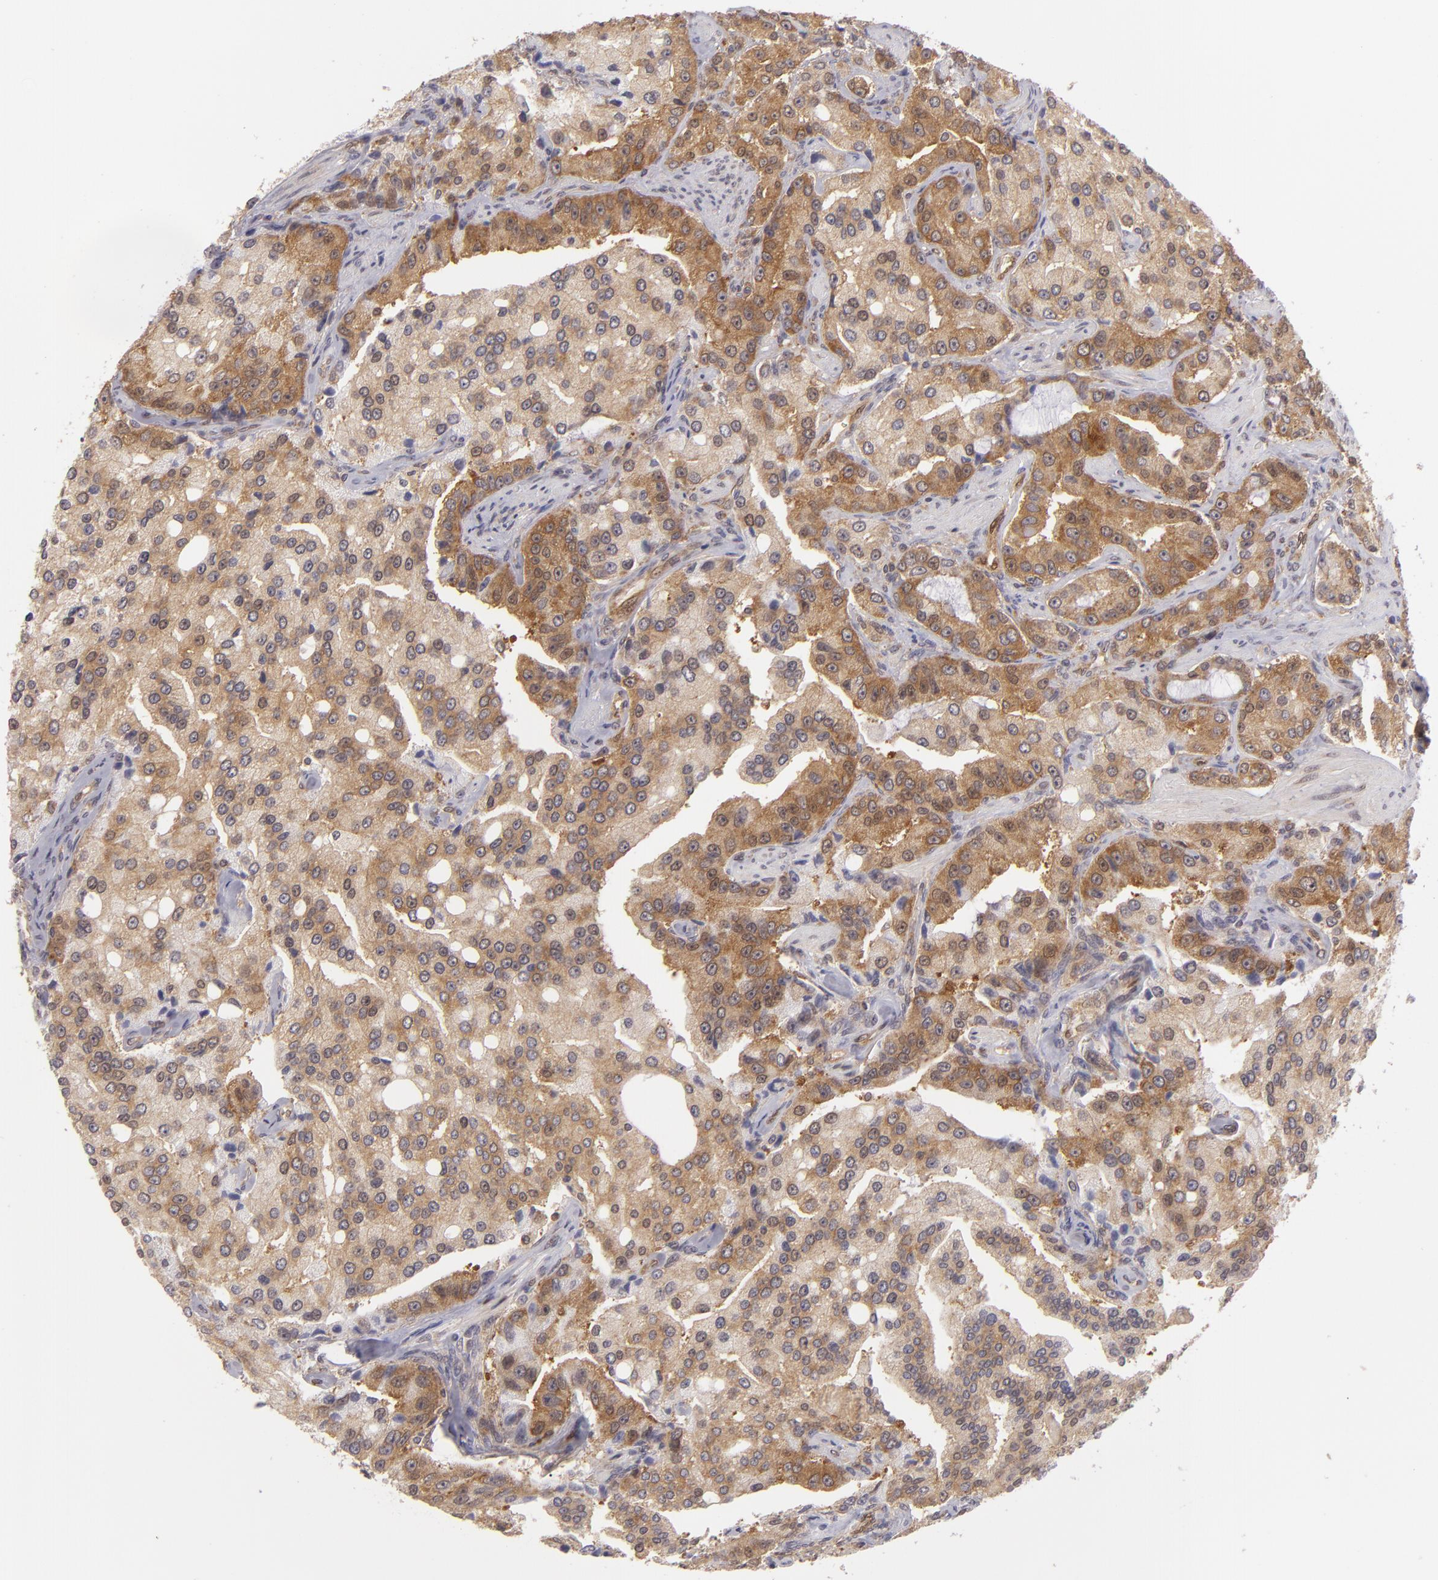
{"staining": {"intensity": "moderate", "quantity": ">75%", "location": "cytoplasmic/membranous"}, "tissue": "prostate cancer", "cell_type": "Tumor cells", "image_type": "cancer", "snomed": [{"axis": "morphology", "description": "Adenocarcinoma, Medium grade"}, {"axis": "topography", "description": "Prostate"}], "caption": "Protein positivity by IHC exhibits moderate cytoplasmic/membranous expression in about >75% of tumor cells in medium-grade adenocarcinoma (prostate).", "gene": "PTPN13", "patient": {"sex": "male", "age": 72}}